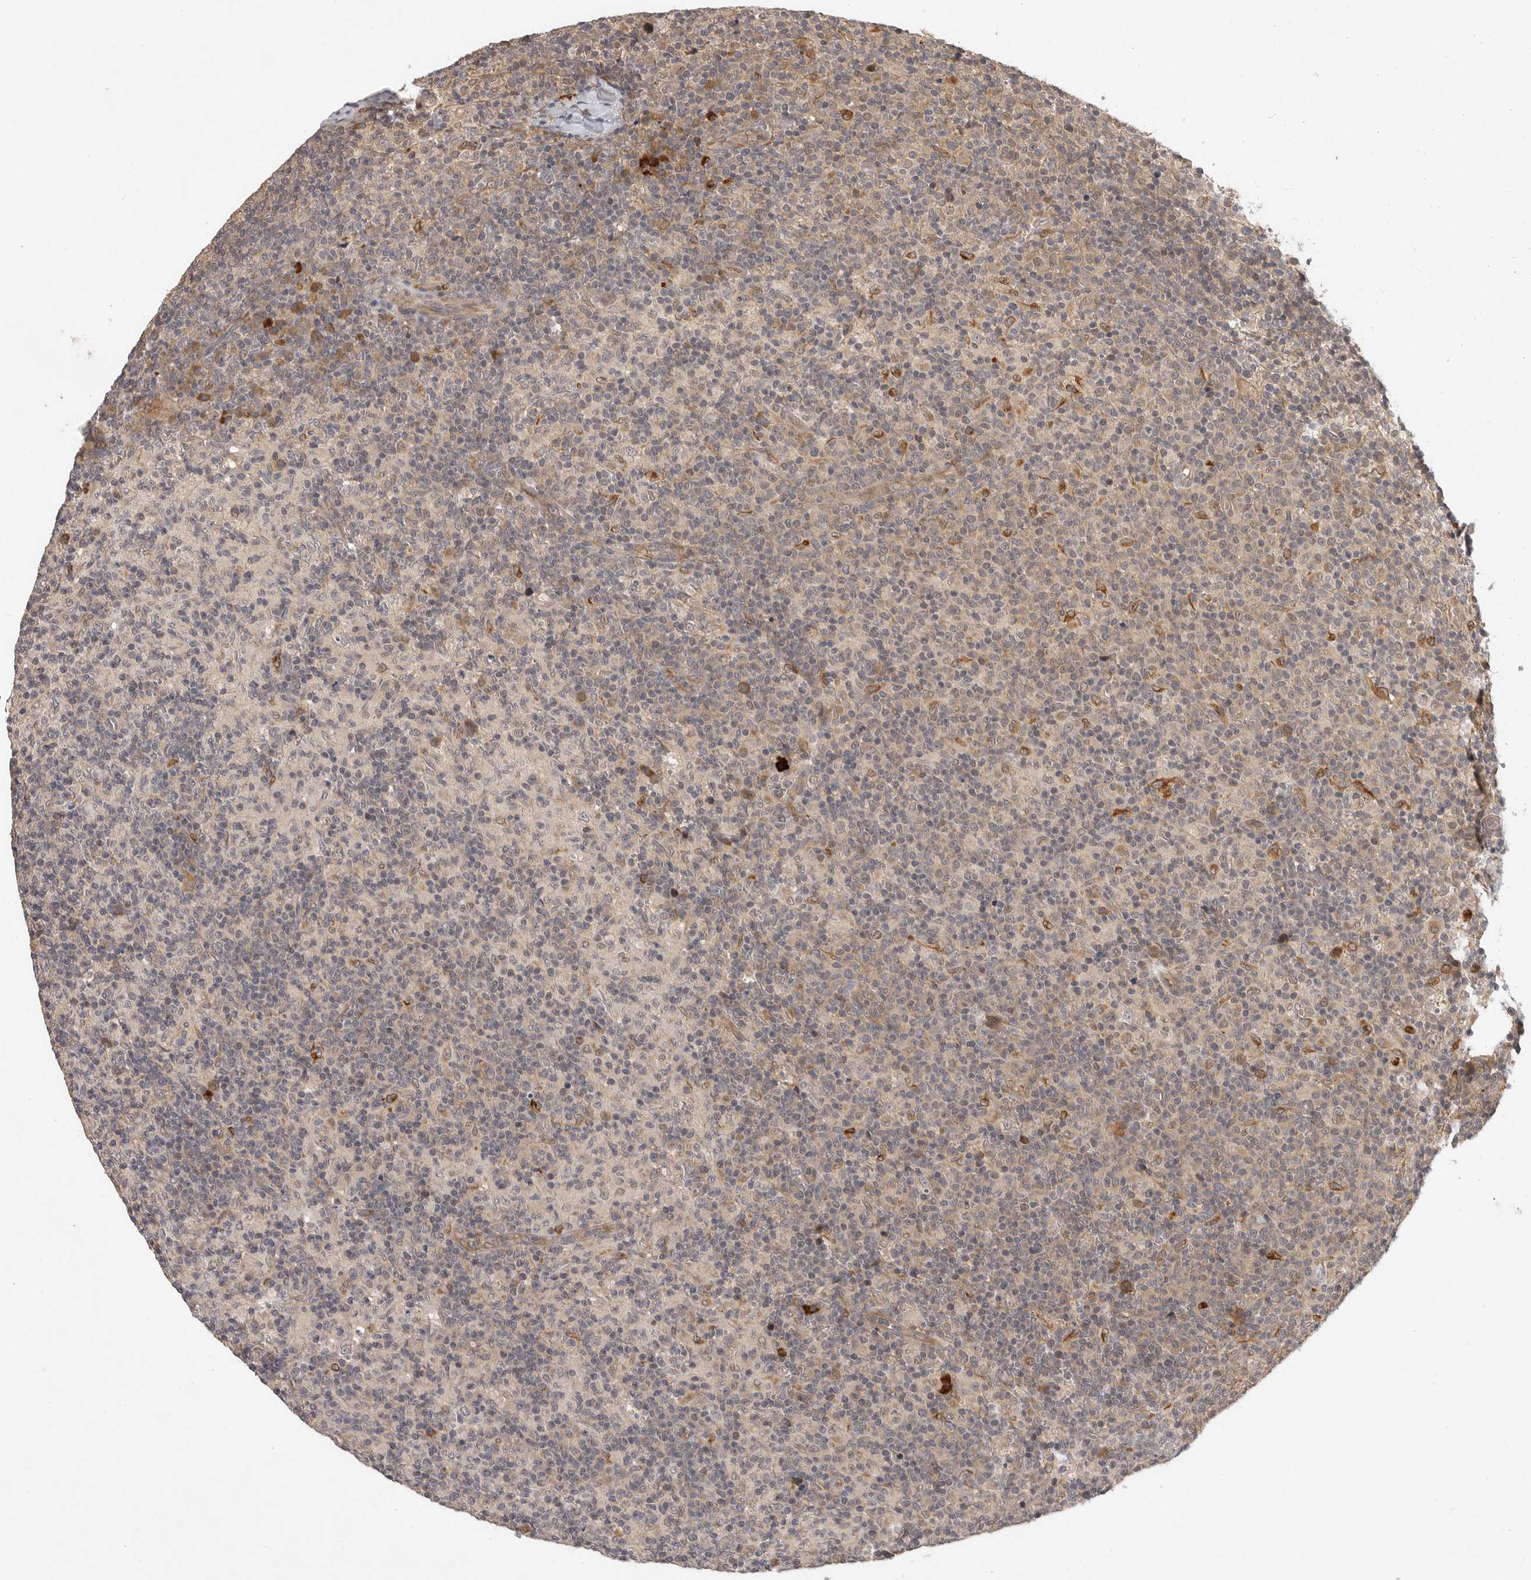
{"staining": {"intensity": "weak", "quantity": ">75%", "location": "cytoplasmic/membranous"}, "tissue": "lymph node", "cell_type": "Germinal center cells", "image_type": "normal", "snomed": [{"axis": "morphology", "description": "Normal tissue, NOS"}, {"axis": "morphology", "description": "Inflammation, NOS"}, {"axis": "topography", "description": "Lymph node"}], "caption": "The photomicrograph displays staining of benign lymph node, revealing weak cytoplasmic/membranous protein staining (brown color) within germinal center cells. The protein is stained brown, and the nuclei are stained in blue (DAB IHC with brightfield microscopy, high magnification).", "gene": "OSBPL9", "patient": {"sex": "male", "age": 55}}